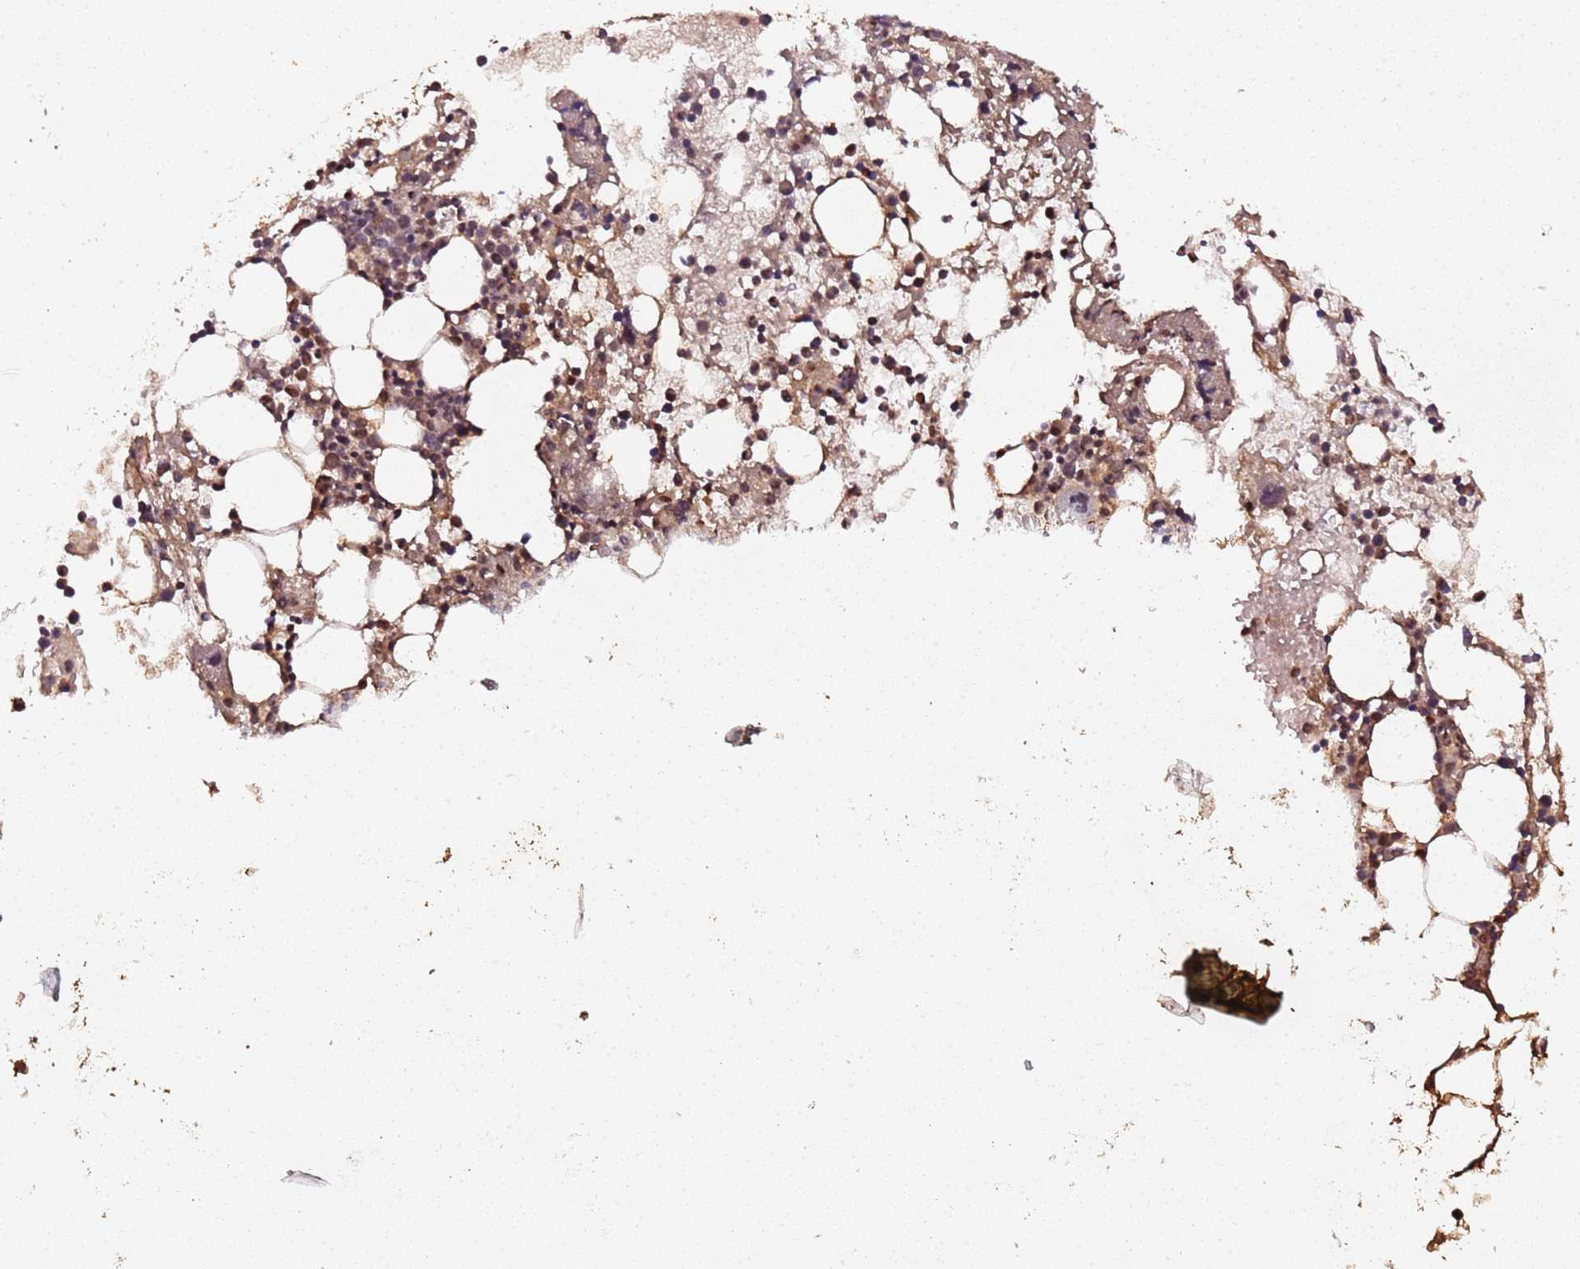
{"staining": {"intensity": "moderate", "quantity": "25%-75%", "location": "cytoplasmic/membranous,nuclear"}, "tissue": "bone marrow", "cell_type": "Hematopoietic cells", "image_type": "normal", "snomed": [{"axis": "morphology", "description": "Normal tissue, NOS"}, {"axis": "topography", "description": "Bone marrow"}], "caption": "Immunohistochemical staining of unremarkable human bone marrow demonstrates medium levels of moderate cytoplasmic/membranous,nuclear expression in approximately 25%-75% of hematopoietic cells.", "gene": "COL1A2", "patient": {"sex": "male", "age": 22}}